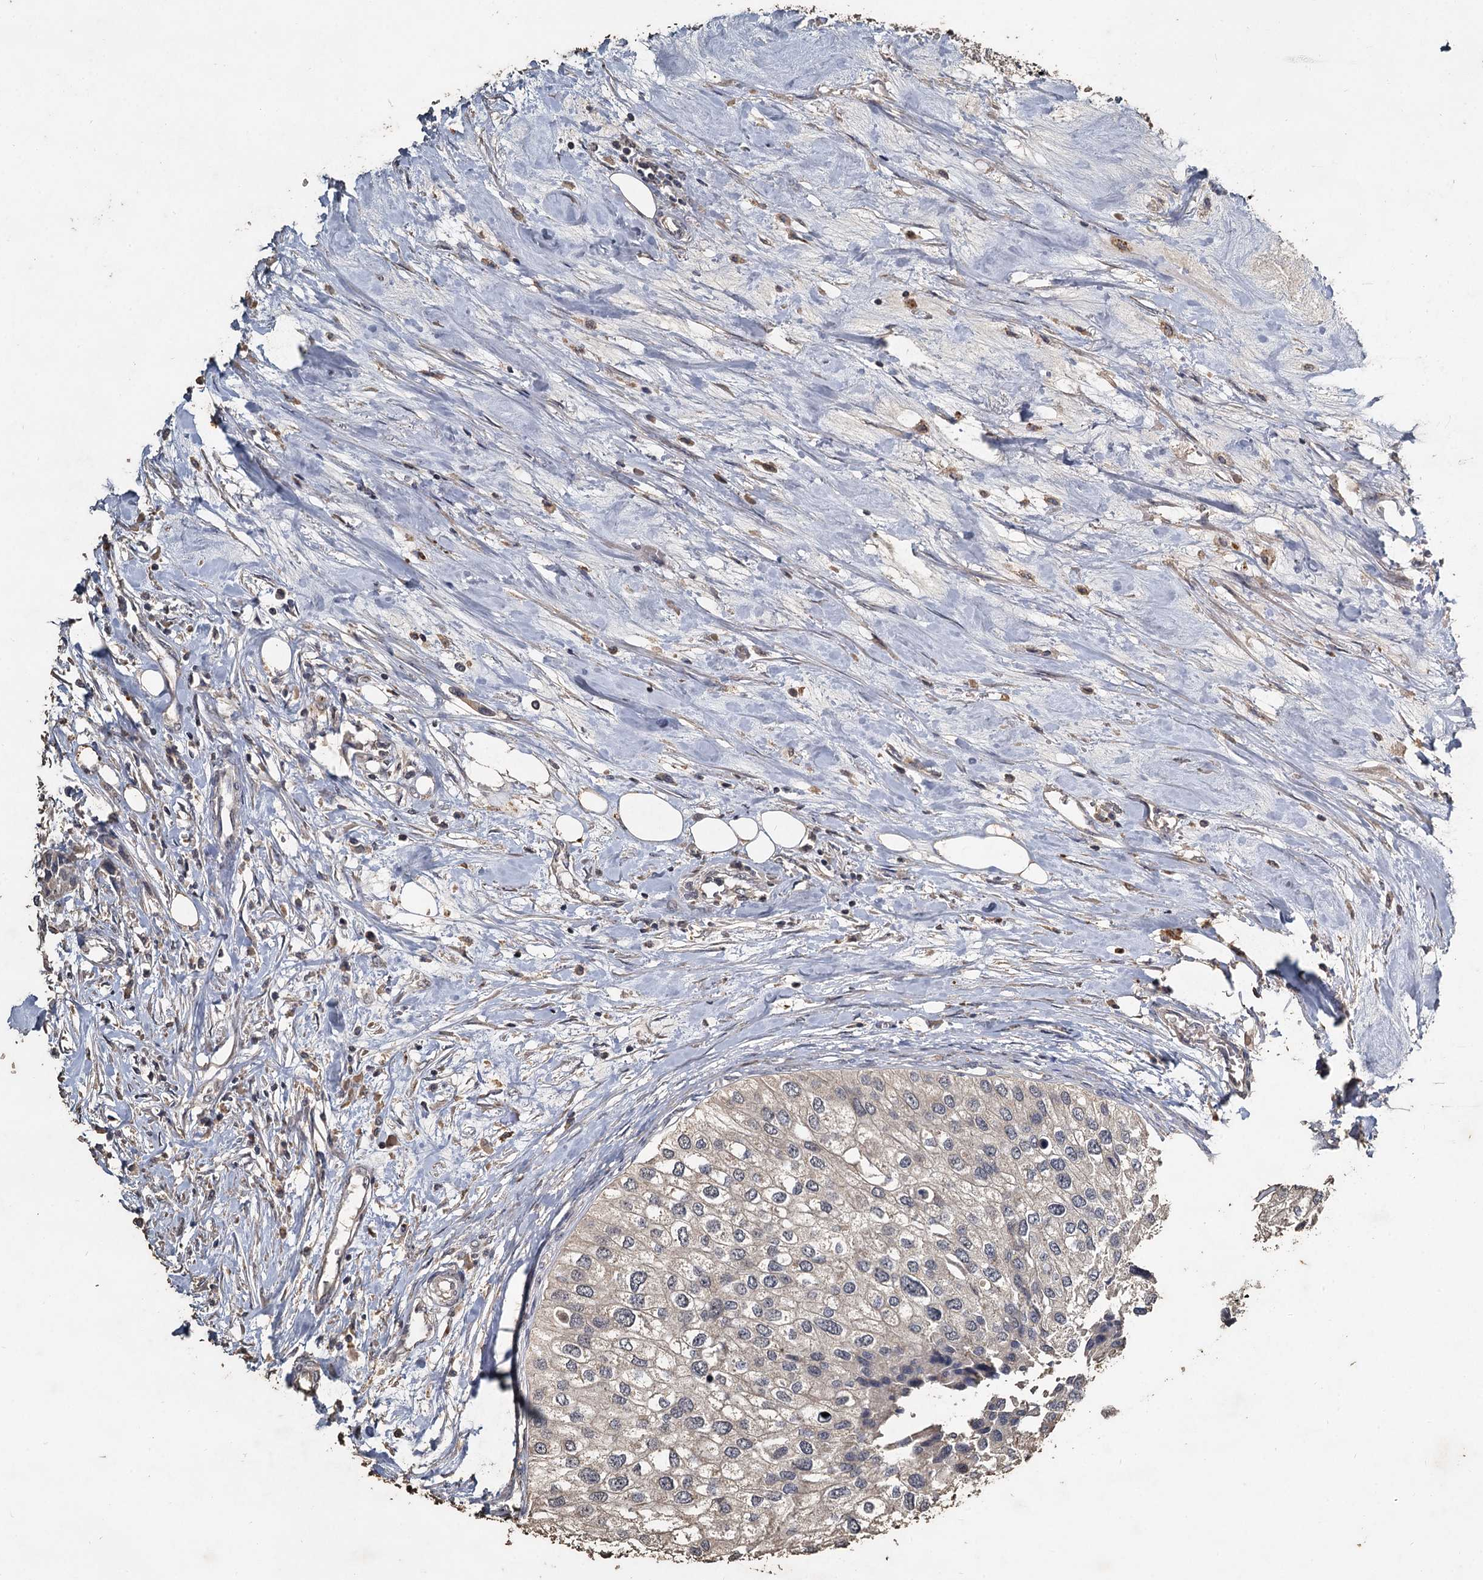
{"staining": {"intensity": "negative", "quantity": "none", "location": "none"}, "tissue": "urothelial cancer", "cell_type": "Tumor cells", "image_type": "cancer", "snomed": [{"axis": "morphology", "description": "Urothelial carcinoma, High grade"}, {"axis": "topography", "description": "Urinary bladder"}], "caption": "DAB (3,3'-diaminobenzidine) immunohistochemical staining of urothelial cancer demonstrates no significant expression in tumor cells. Nuclei are stained in blue.", "gene": "CCDC61", "patient": {"sex": "male", "age": 64}}